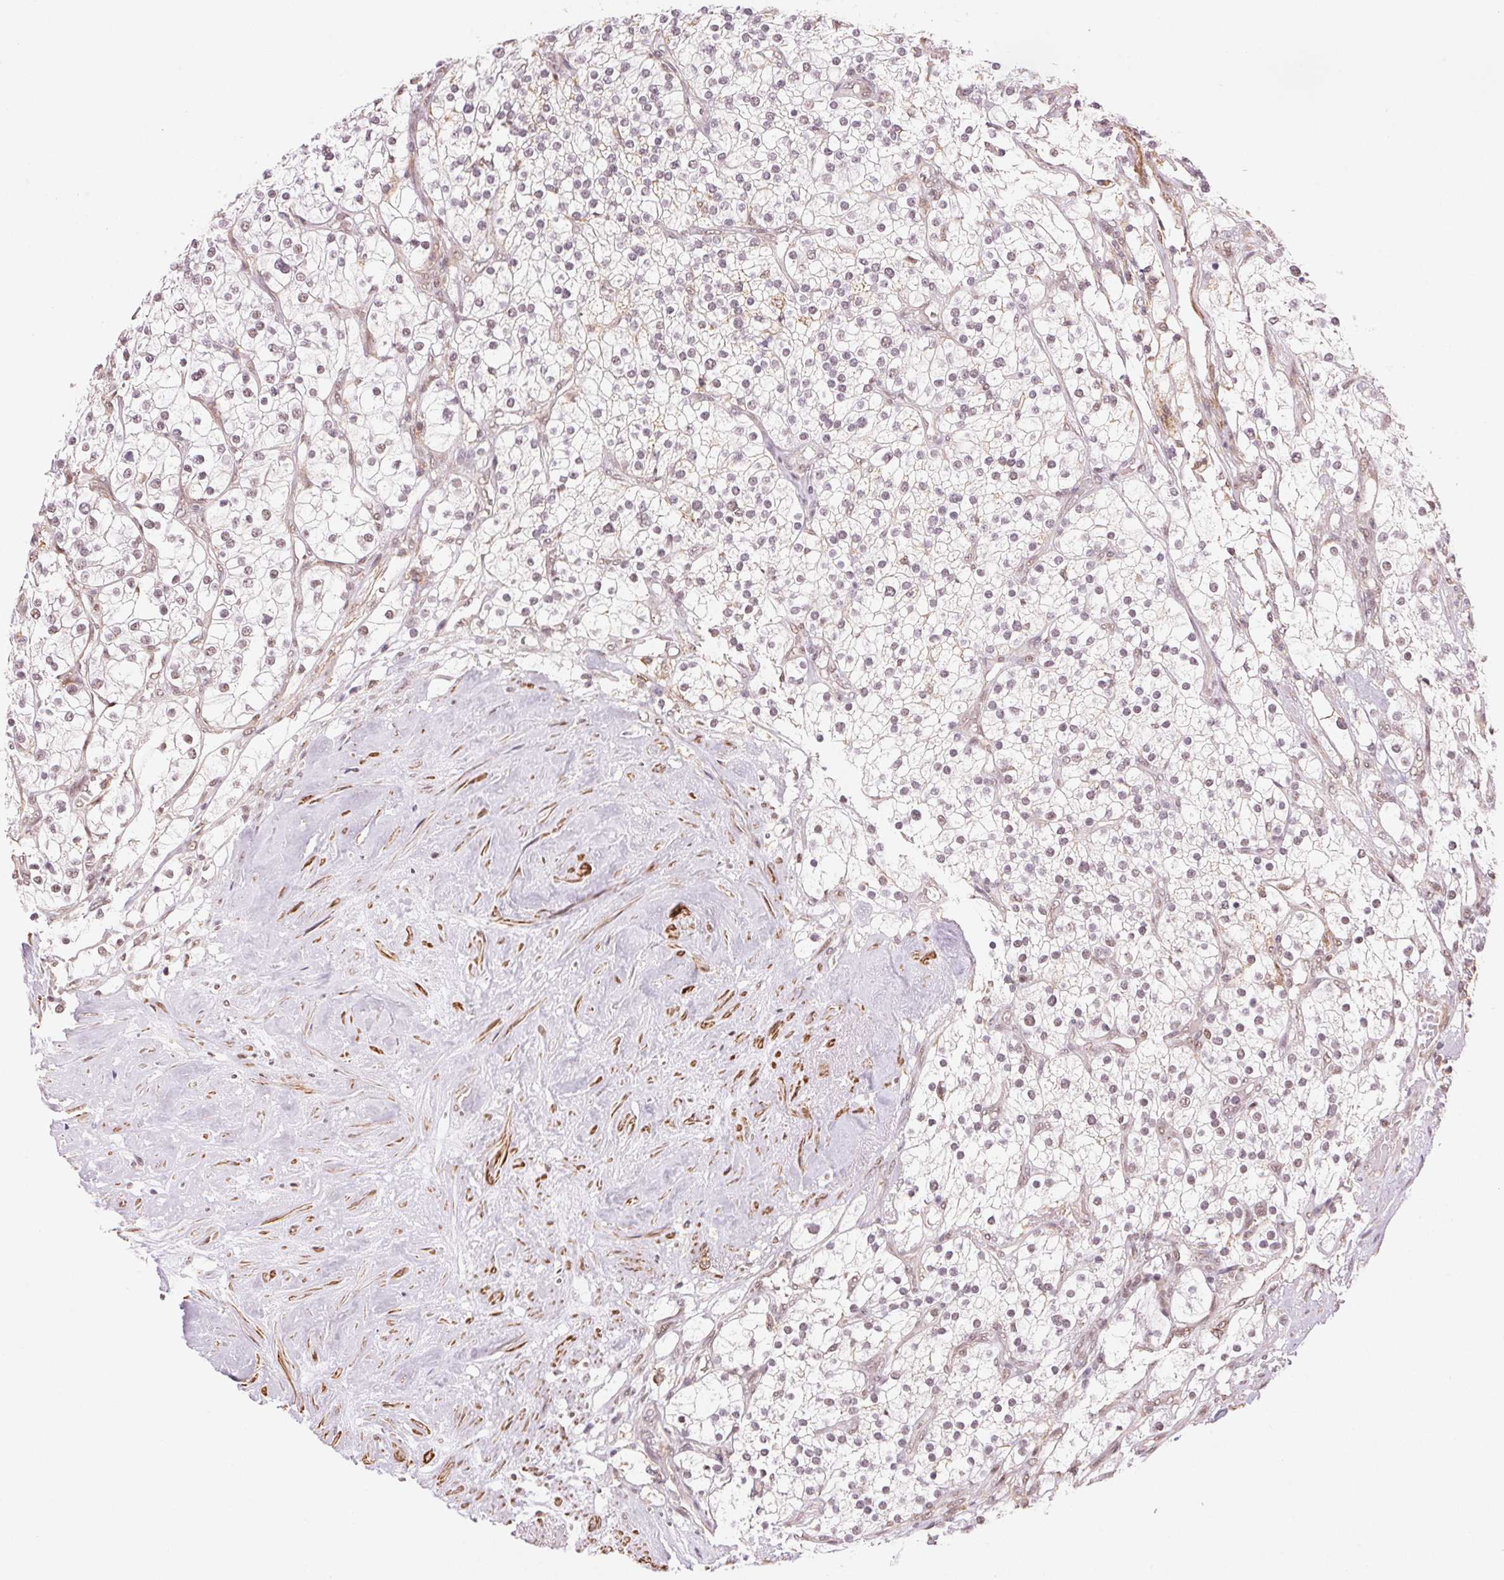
{"staining": {"intensity": "negative", "quantity": "none", "location": "none"}, "tissue": "renal cancer", "cell_type": "Tumor cells", "image_type": "cancer", "snomed": [{"axis": "morphology", "description": "Adenocarcinoma, NOS"}, {"axis": "topography", "description": "Kidney"}], "caption": "IHC of human renal cancer exhibits no staining in tumor cells.", "gene": "HNRNPDL", "patient": {"sex": "male", "age": 80}}